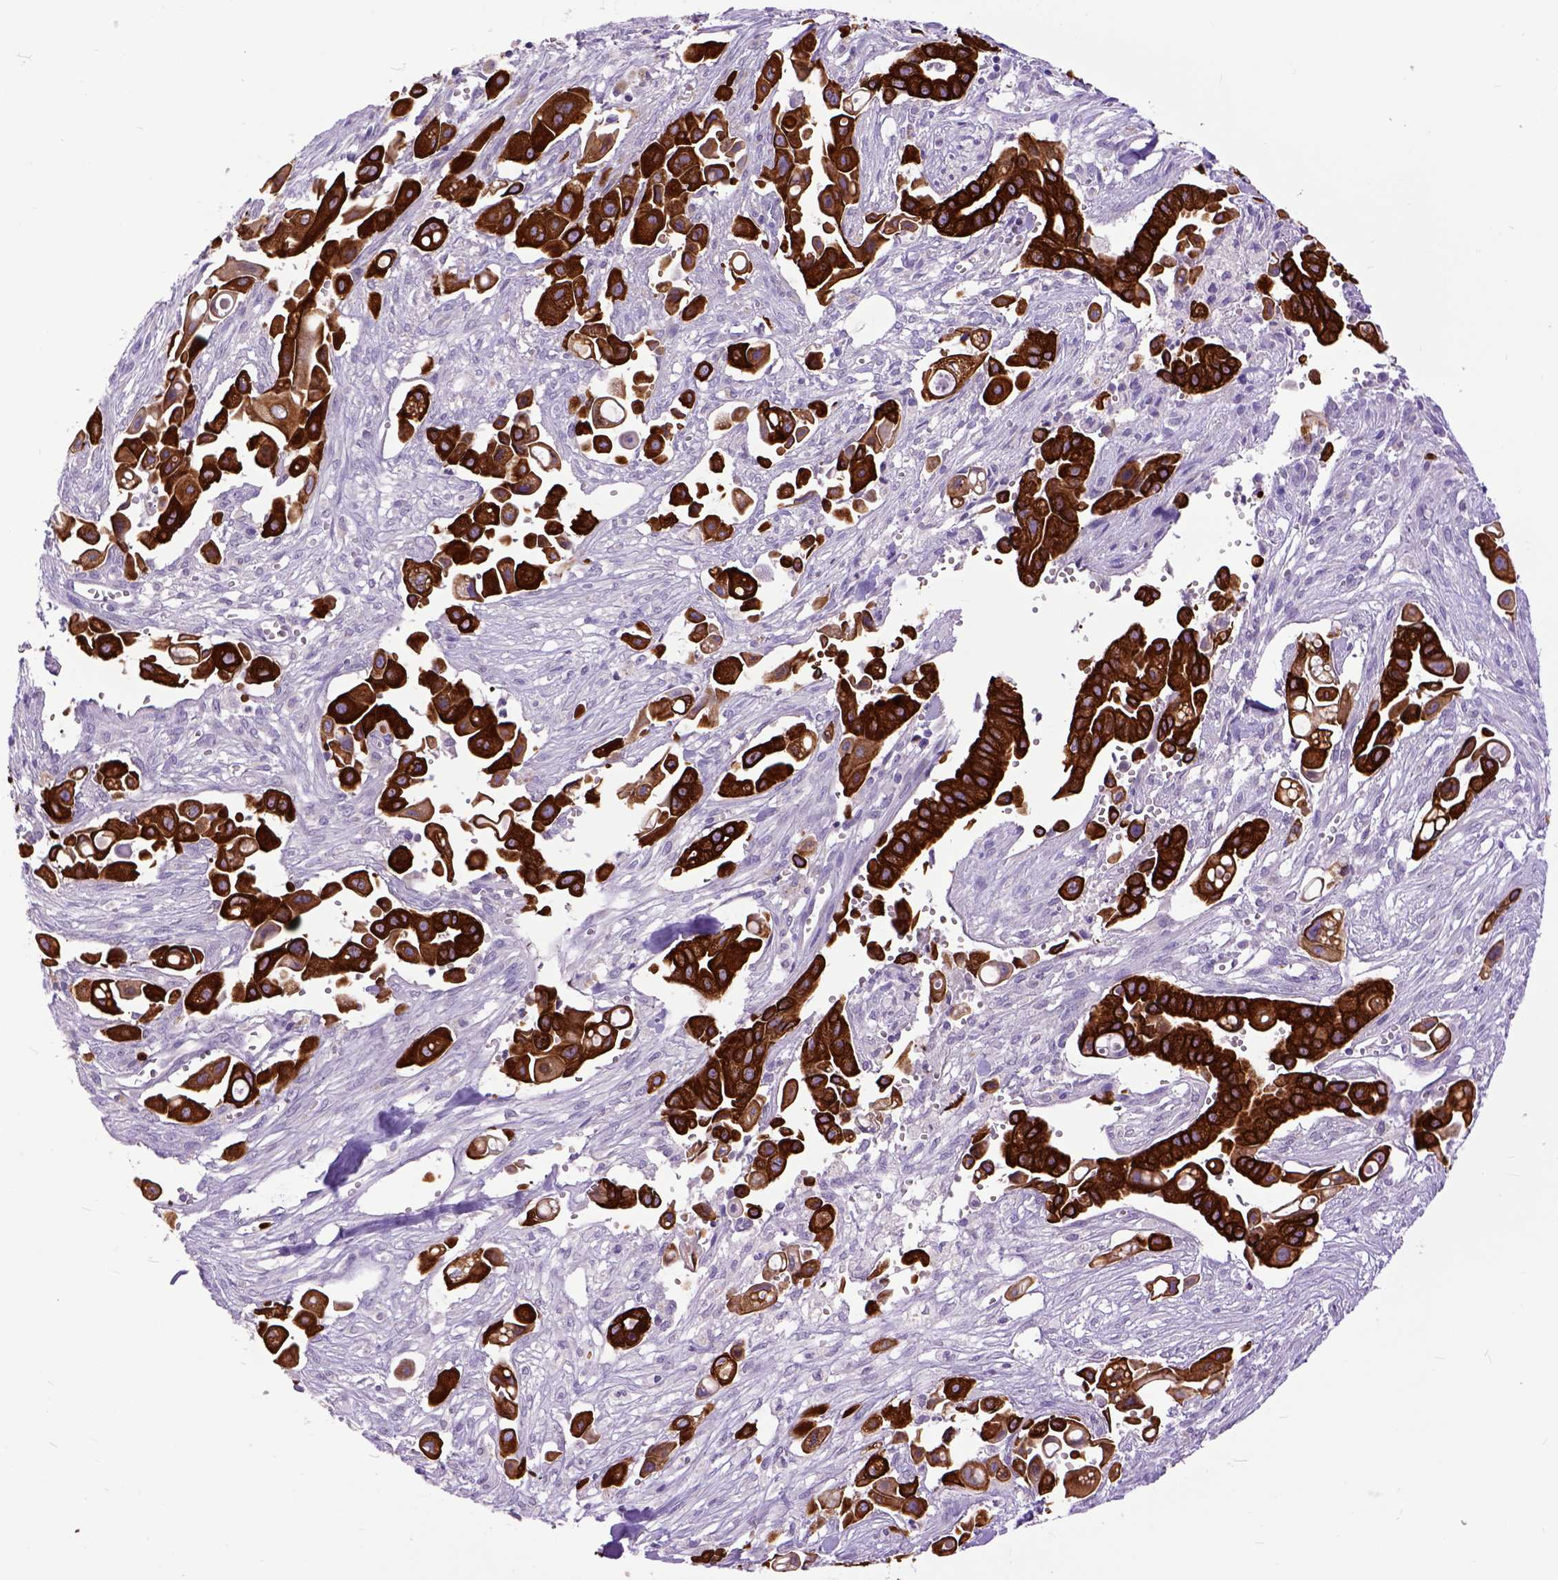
{"staining": {"intensity": "strong", "quantity": ">75%", "location": "cytoplasmic/membranous"}, "tissue": "pancreatic cancer", "cell_type": "Tumor cells", "image_type": "cancer", "snomed": [{"axis": "morphology", "description": "Adenocarcinoma, NOS"}, {"axis": "topography", "description": "Pancreas"}], "caption": "Immunohistochemical staining of pancreatic cancer shows high levels of strong cytoplasmic/membranous positivity in about >75% of tumor cells. Immunohistochemistry (ihc) stains the protein of interest in brown and the nuclei are stained blue.", "gene": "RAB25", "patient": {"sex": "male", "age": 50}}